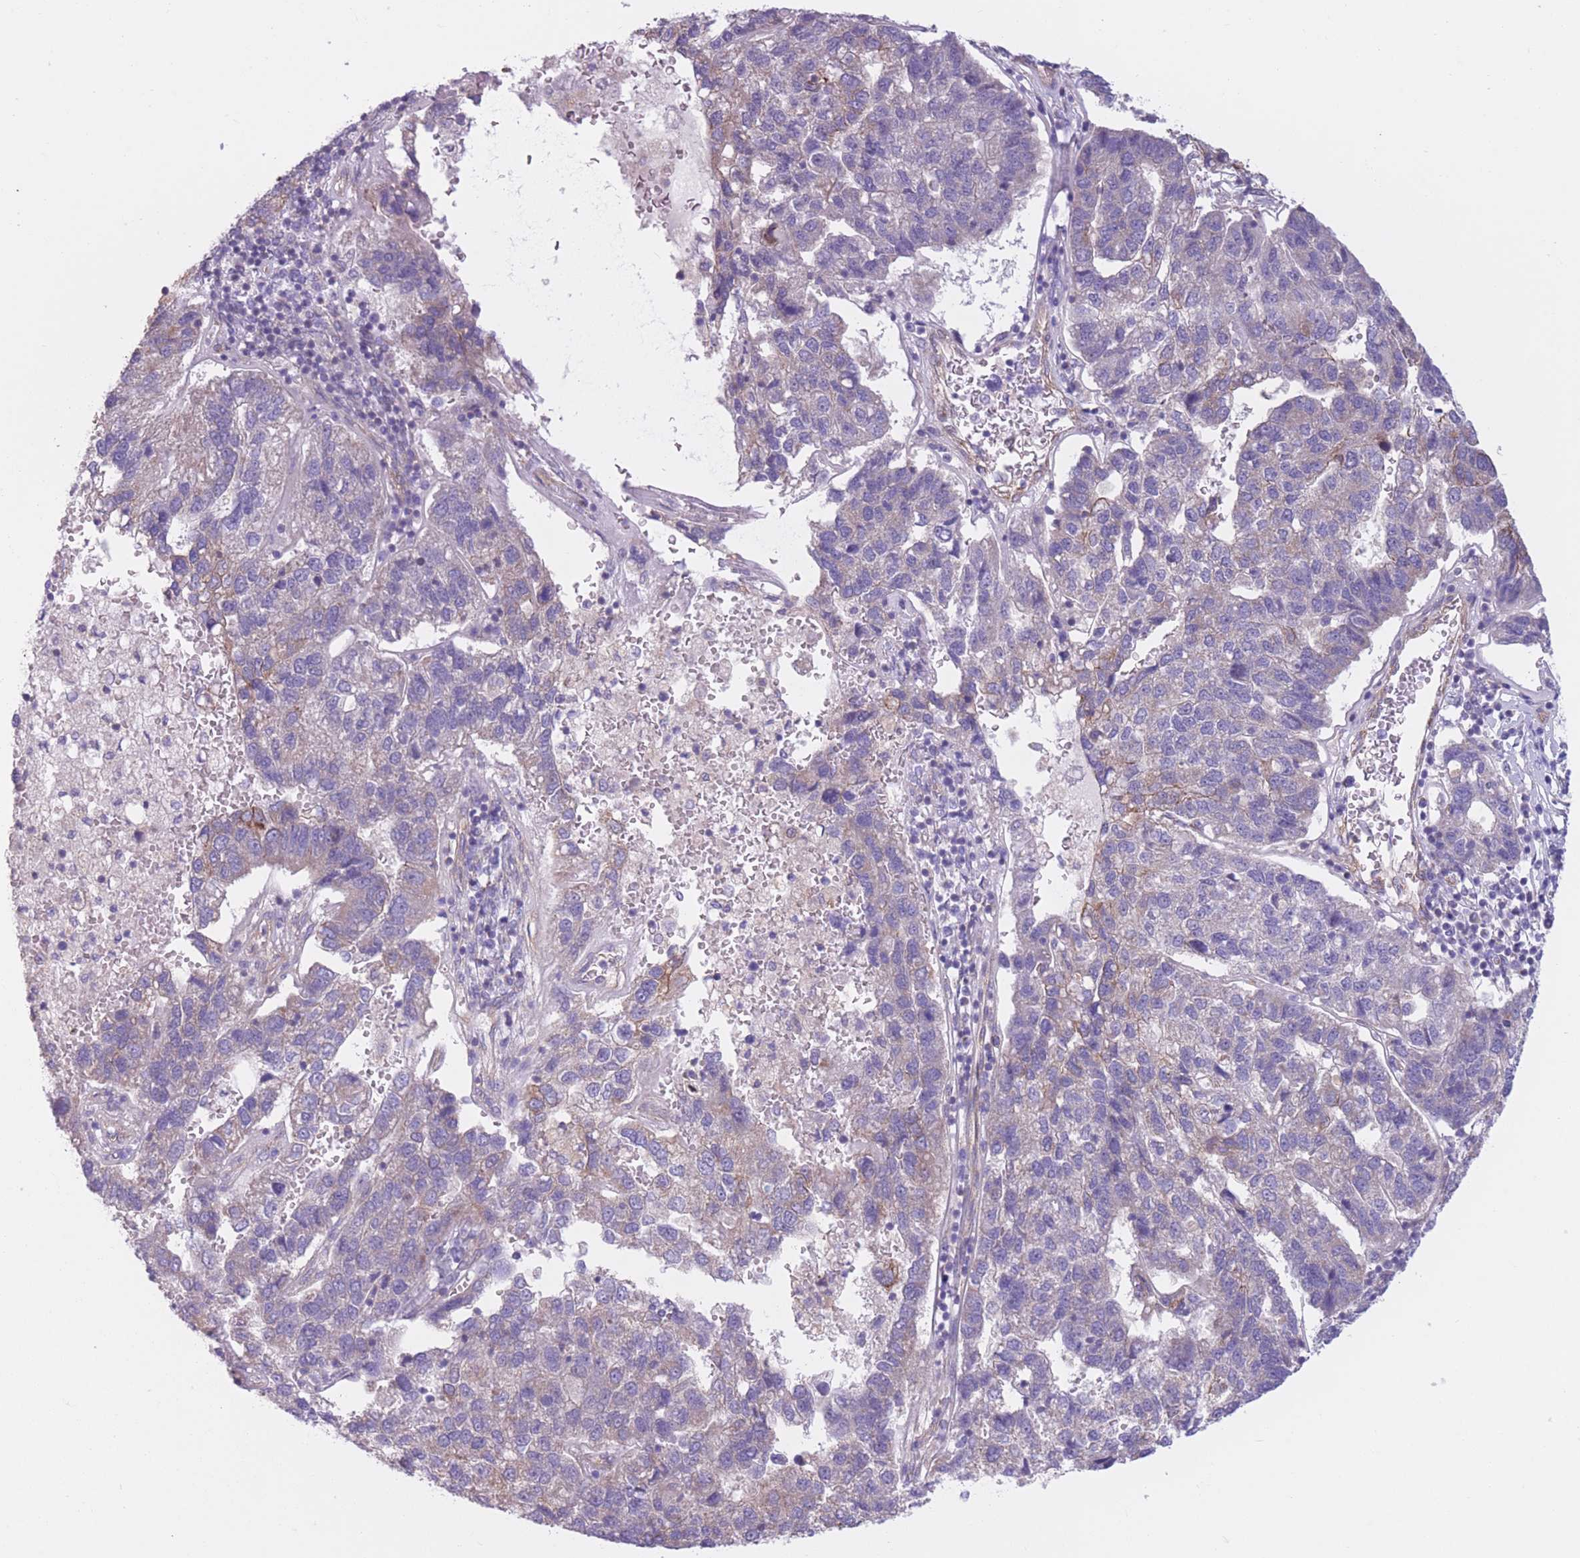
{"staining": {"intensity": "weak", "quantity": "<25%", "location": "cytoplasmic/membranous"}, "tissue": "pancreatic cancer", "cell_type": "Tumor cells", "image_type": "cancer", "snomed": [{"axis": "morphology", "description": "Adenocarcinoma, NOS"}, {"axis": "topography", "description": "Pancreas"}], "caption": "Immunohistochemistry of pancreatic cancer (adenocarcinoma) reveals no expression in tumor cells.", "gene": "SERPINB3", "patient": {"sex": "female", "age": 61}}